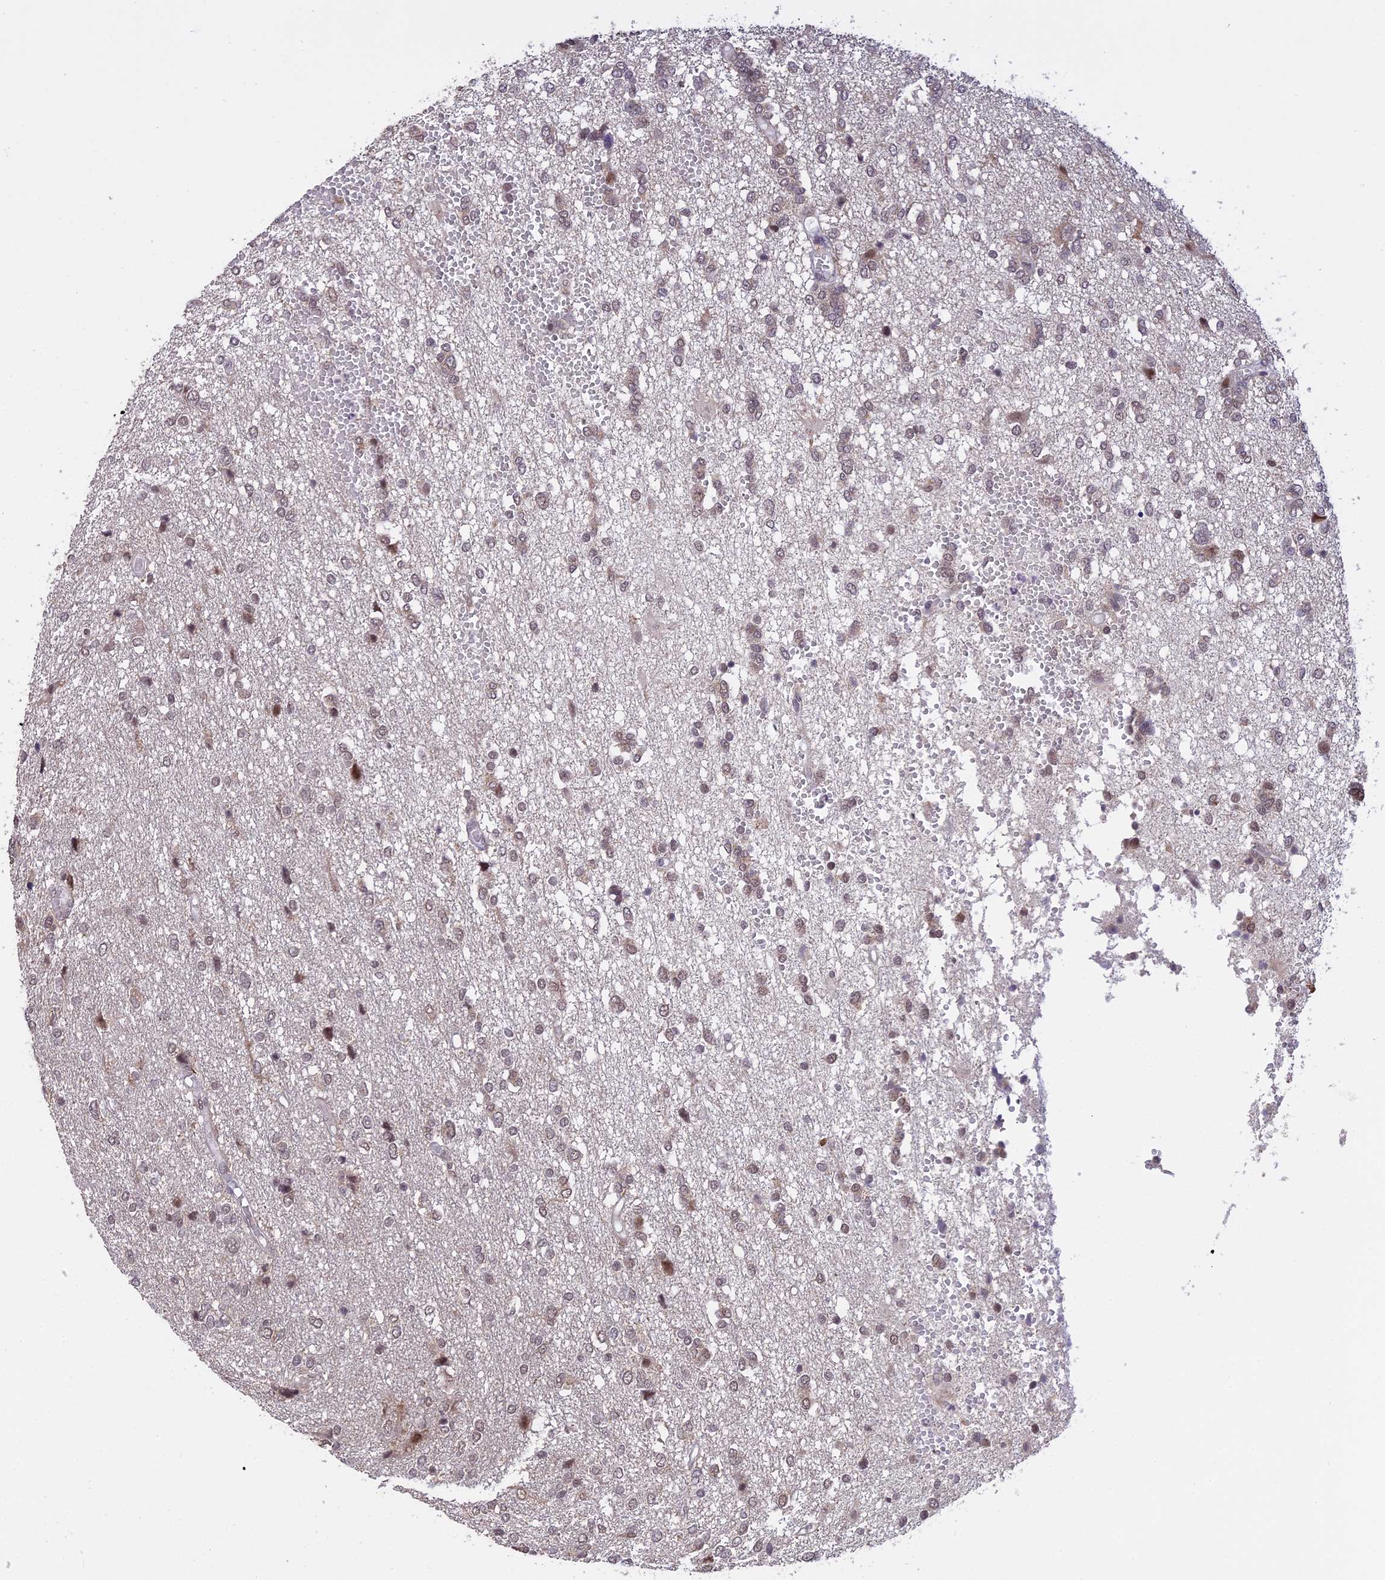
{"staining": {"intensity": "weak", "quantity": "25%-75%", "location": "nuclear"}, "tissue": "glioma", "cell_type": "Tumor cells", "image_type": "cancer", "snomed": [{"axis": "morphology", "description": "Glioma, malignant, High grade"}, {"axis": "topography", "description": "Brain"}], "caption": "Glioma stained for a protein (brown) reveals weak nuclear positive expression in about 25%-75% of tumor cells.", "gene": "POLR2C", "patient": {"sex": "female", "age": 59}}